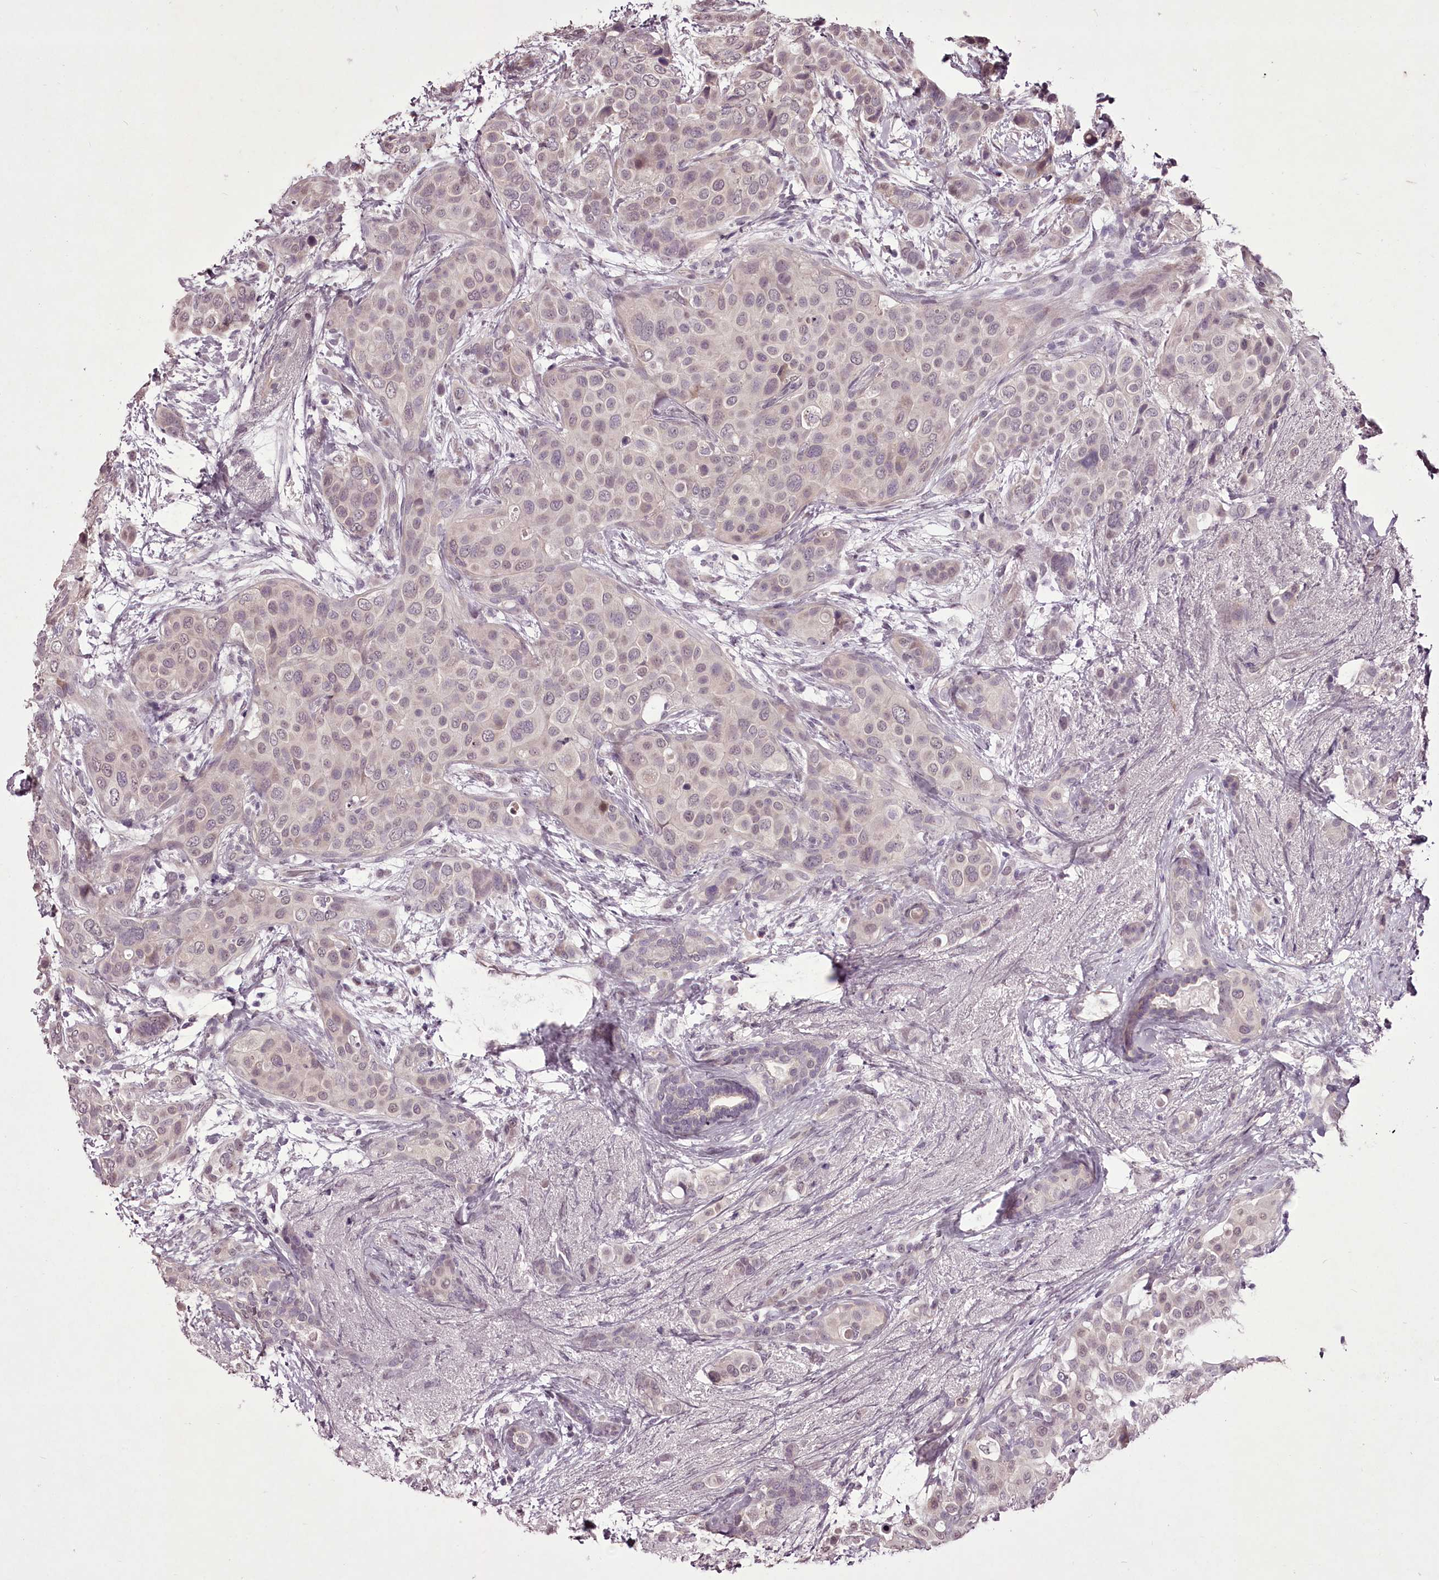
{"staining": {"intensity": "negative", "quantity": "none", "location": "none"}, "tissue": "breast cancer", "cell_type": "Tumor cells", "image_type": "cancer", "snomed": [{"axis": "morphology", "description": "Lobular carcinoma"}, {"axis": "topography", "description": "Breast"}], "caption": "The immunohistochemistry image has no significant expression in tumor cells of breast lobular carcinoma tissue. The staining was performed using DAB (3,3'-diaminobenzidine) to visualize the protein expression in brown, while the nuclei were stained in blue with hematoxylin (Magnification: 20x).", "gene": "C1orf56", "patient": {"sex": "female", "age": 51}}